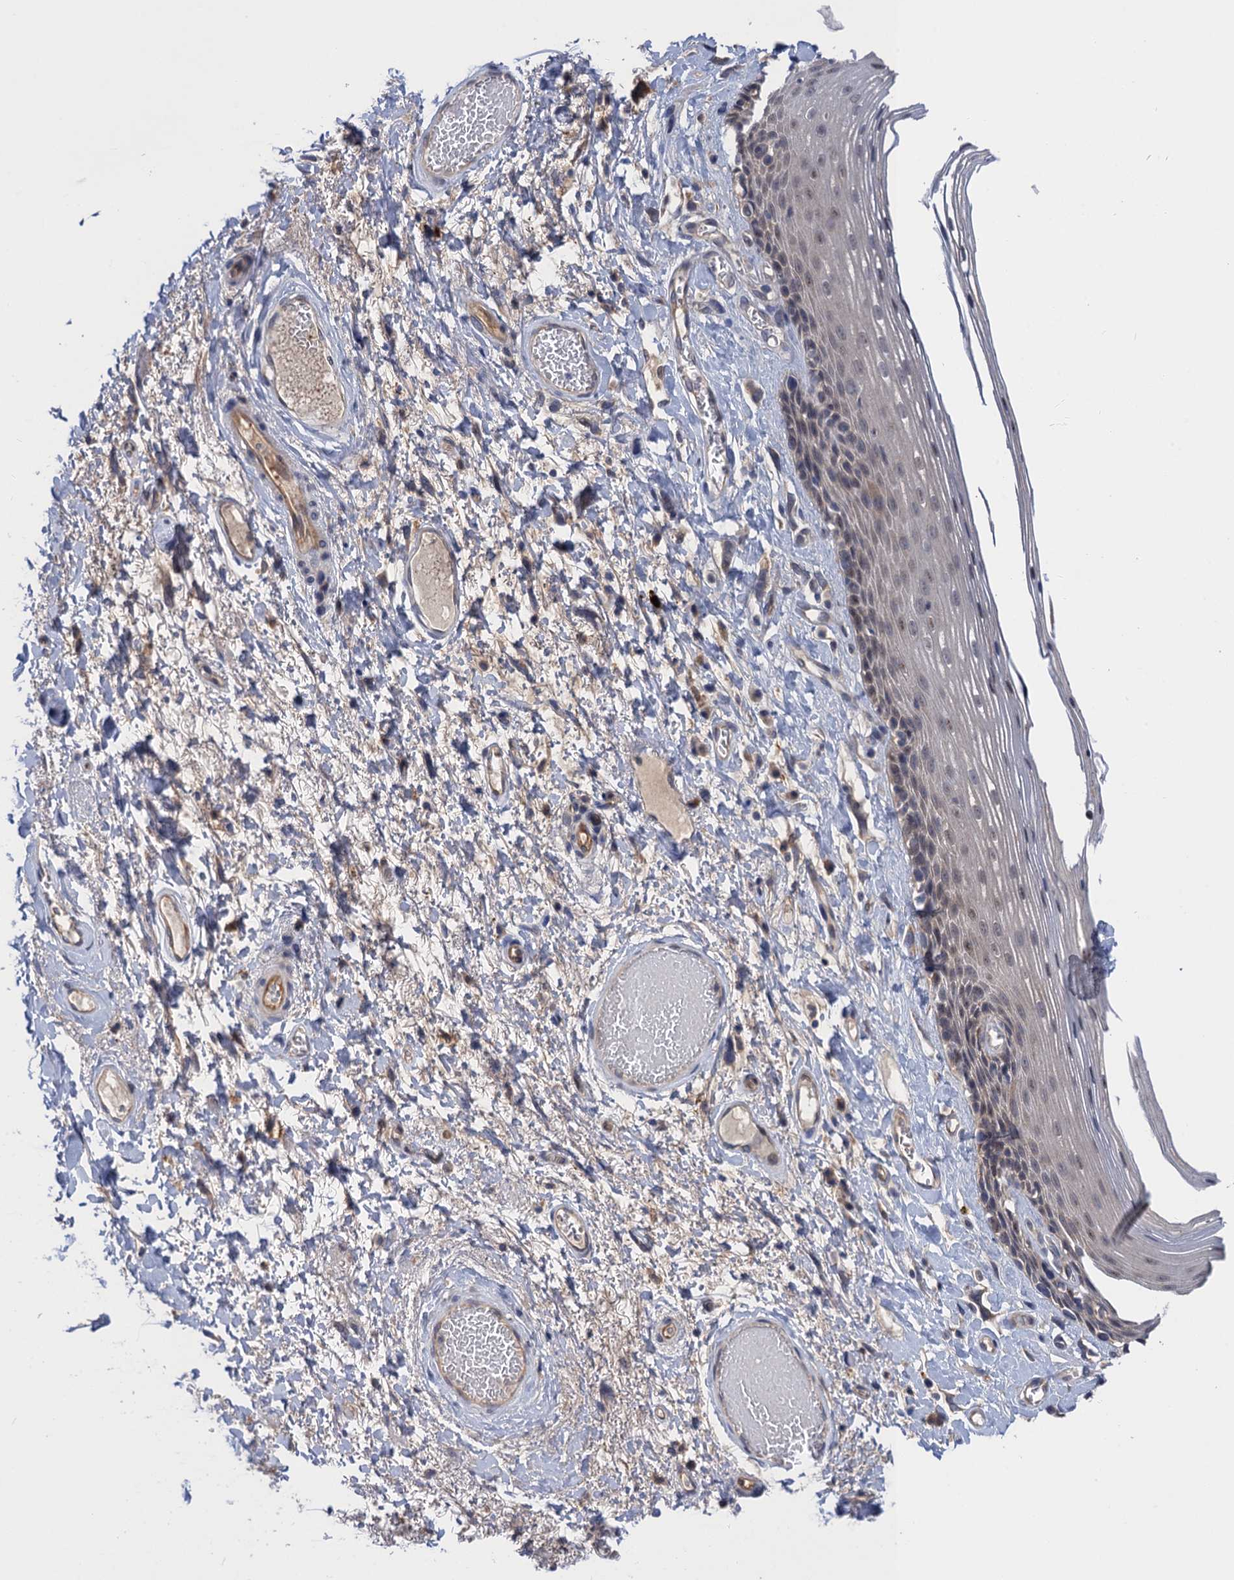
{"staining": {"intensity": "weak", "quantity": "25%-75%", "location": "cytoplasmic/membranous"}, "tissue": "skin", "cell_type": "Epidermal cells", "image_type": "normal", "snomed": [{"axis": "morphology", "description": "Normal tissue, NOS"}, {"axis": "topography", "description": "Anal"}], "caption": "Brown immunohistochemical staining in normal human skin displays weak cytoplasmic/membranous positivity in about 25%-75% of epidermal cells.", "gene": "NEK8", "patient": {"sex": "male", "age": 69}}